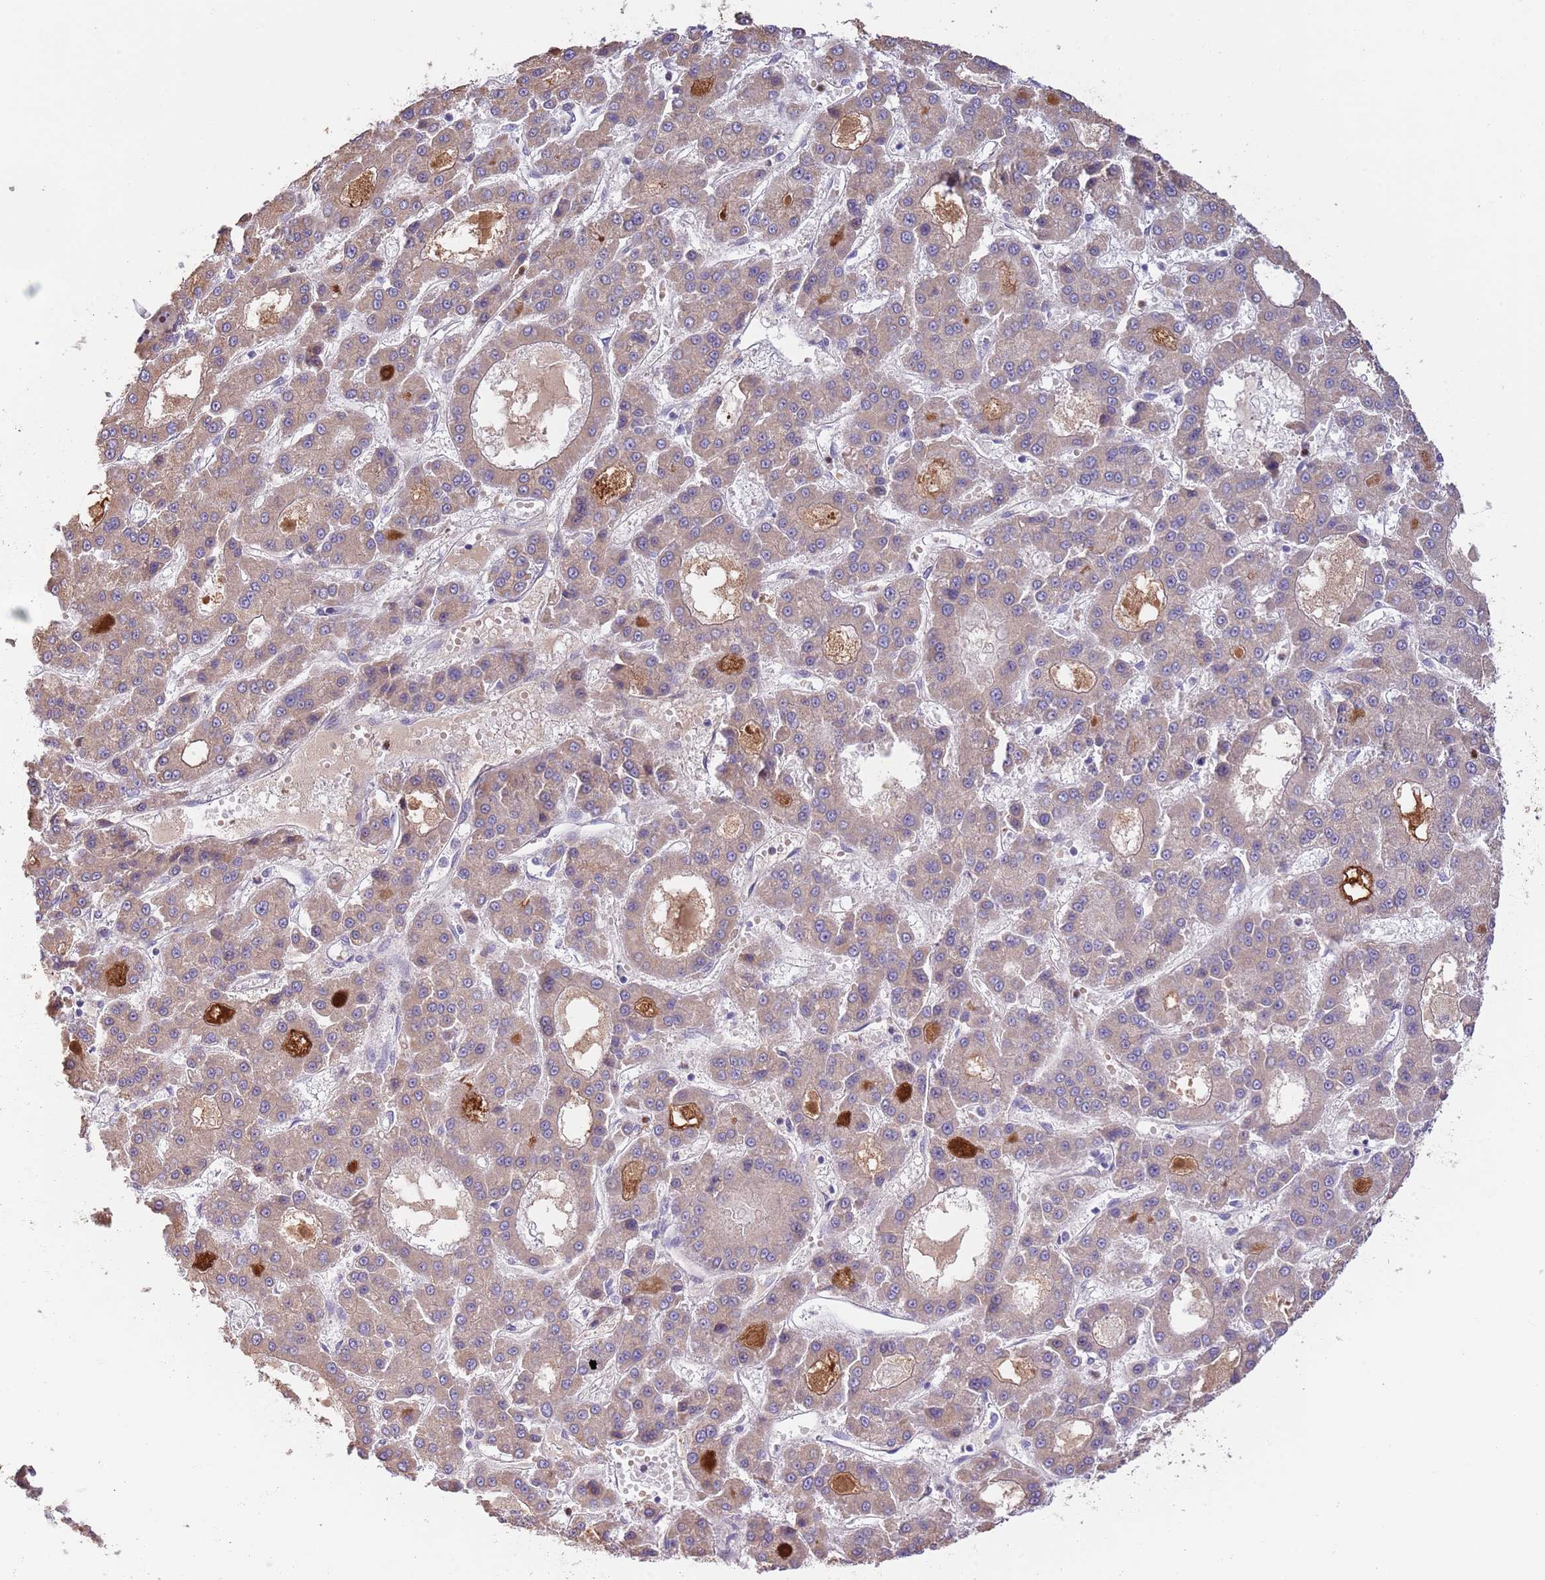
{"staining": {"intensity": "weak", "quantity": ">75%", "location": "cytoplasmic/membranous"}, "tissue": "liver cancer", "cell_type": "Tumor cells", "image_type": "cancer", "snomed": [{"axis": "morphology", "description": "Carcinoma, Hepatocellular, NOS"}, {"axis": "topography", "description": "Liver"}], "caption": "This is an image of IHC staining of liver cancer, which shows weak staining in the cytoplasmic/membranous of tumor cells.", "gene": "AP1S2", "patient": {"sex": "male", "age": 70}}